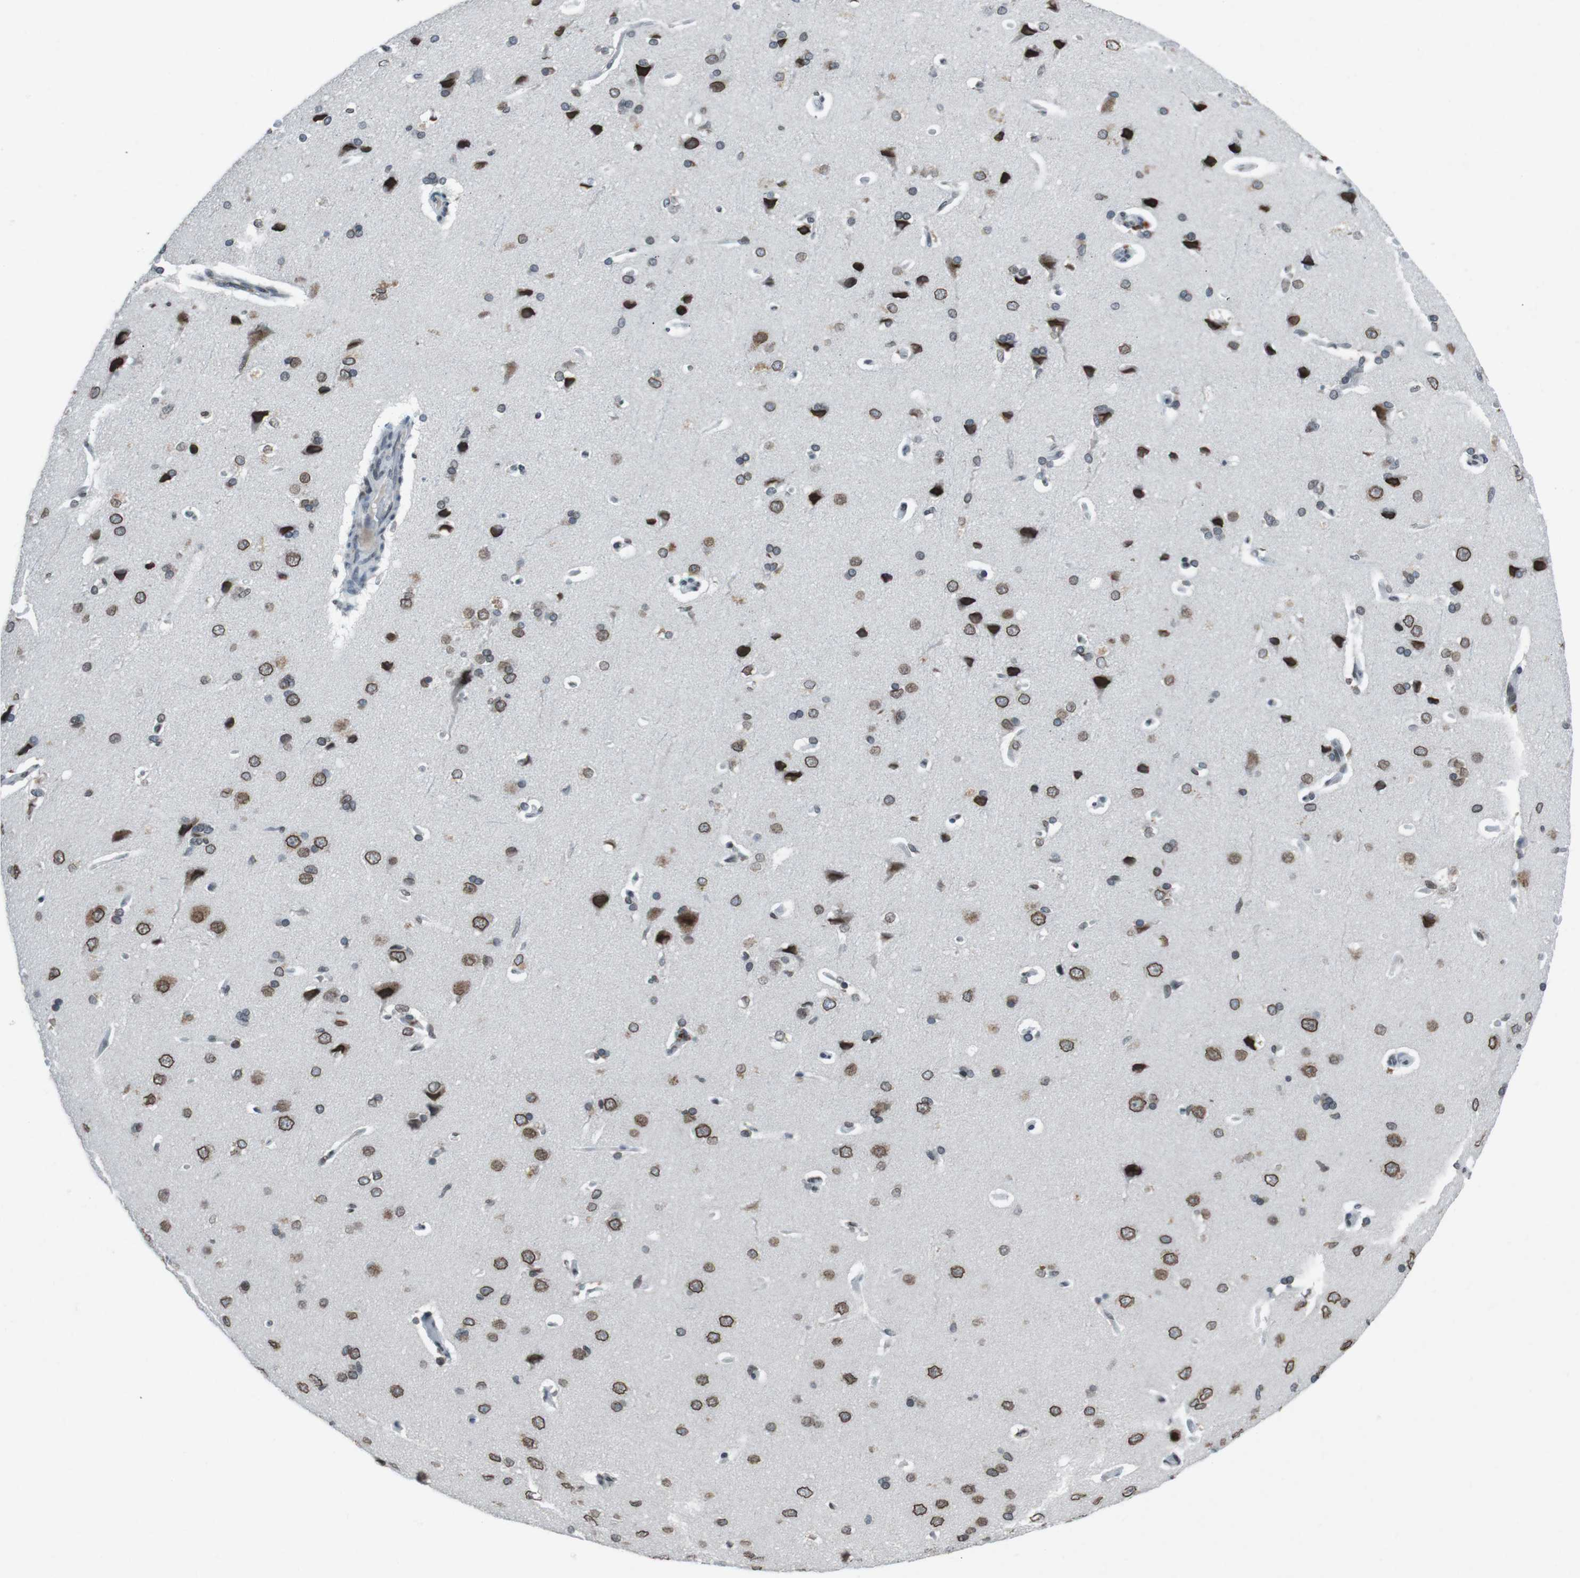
{"staining": {"intensity": "strong", "quantity": "<25%", "location": "cytoplasmic/membranous"}, "tissue": "cerebral cortex", "cell_type": "Endothelial cells", "image_type": "normal", "snomed": [{"axis": "morphology", "description": "Normal tissue, NOS"}, {"axis": "topography", "description": "Cerebral cortex"}], "caption": "A high-resolution image shows immunohistochemistry (IHC) staining of unremarkable cerebral cortex, which shows strong cytoplasmic/membranous positivity in about <25% of endothelial cells.", "gene": "MAD1L1", "patient": {"sex": "male", "age": 62}}